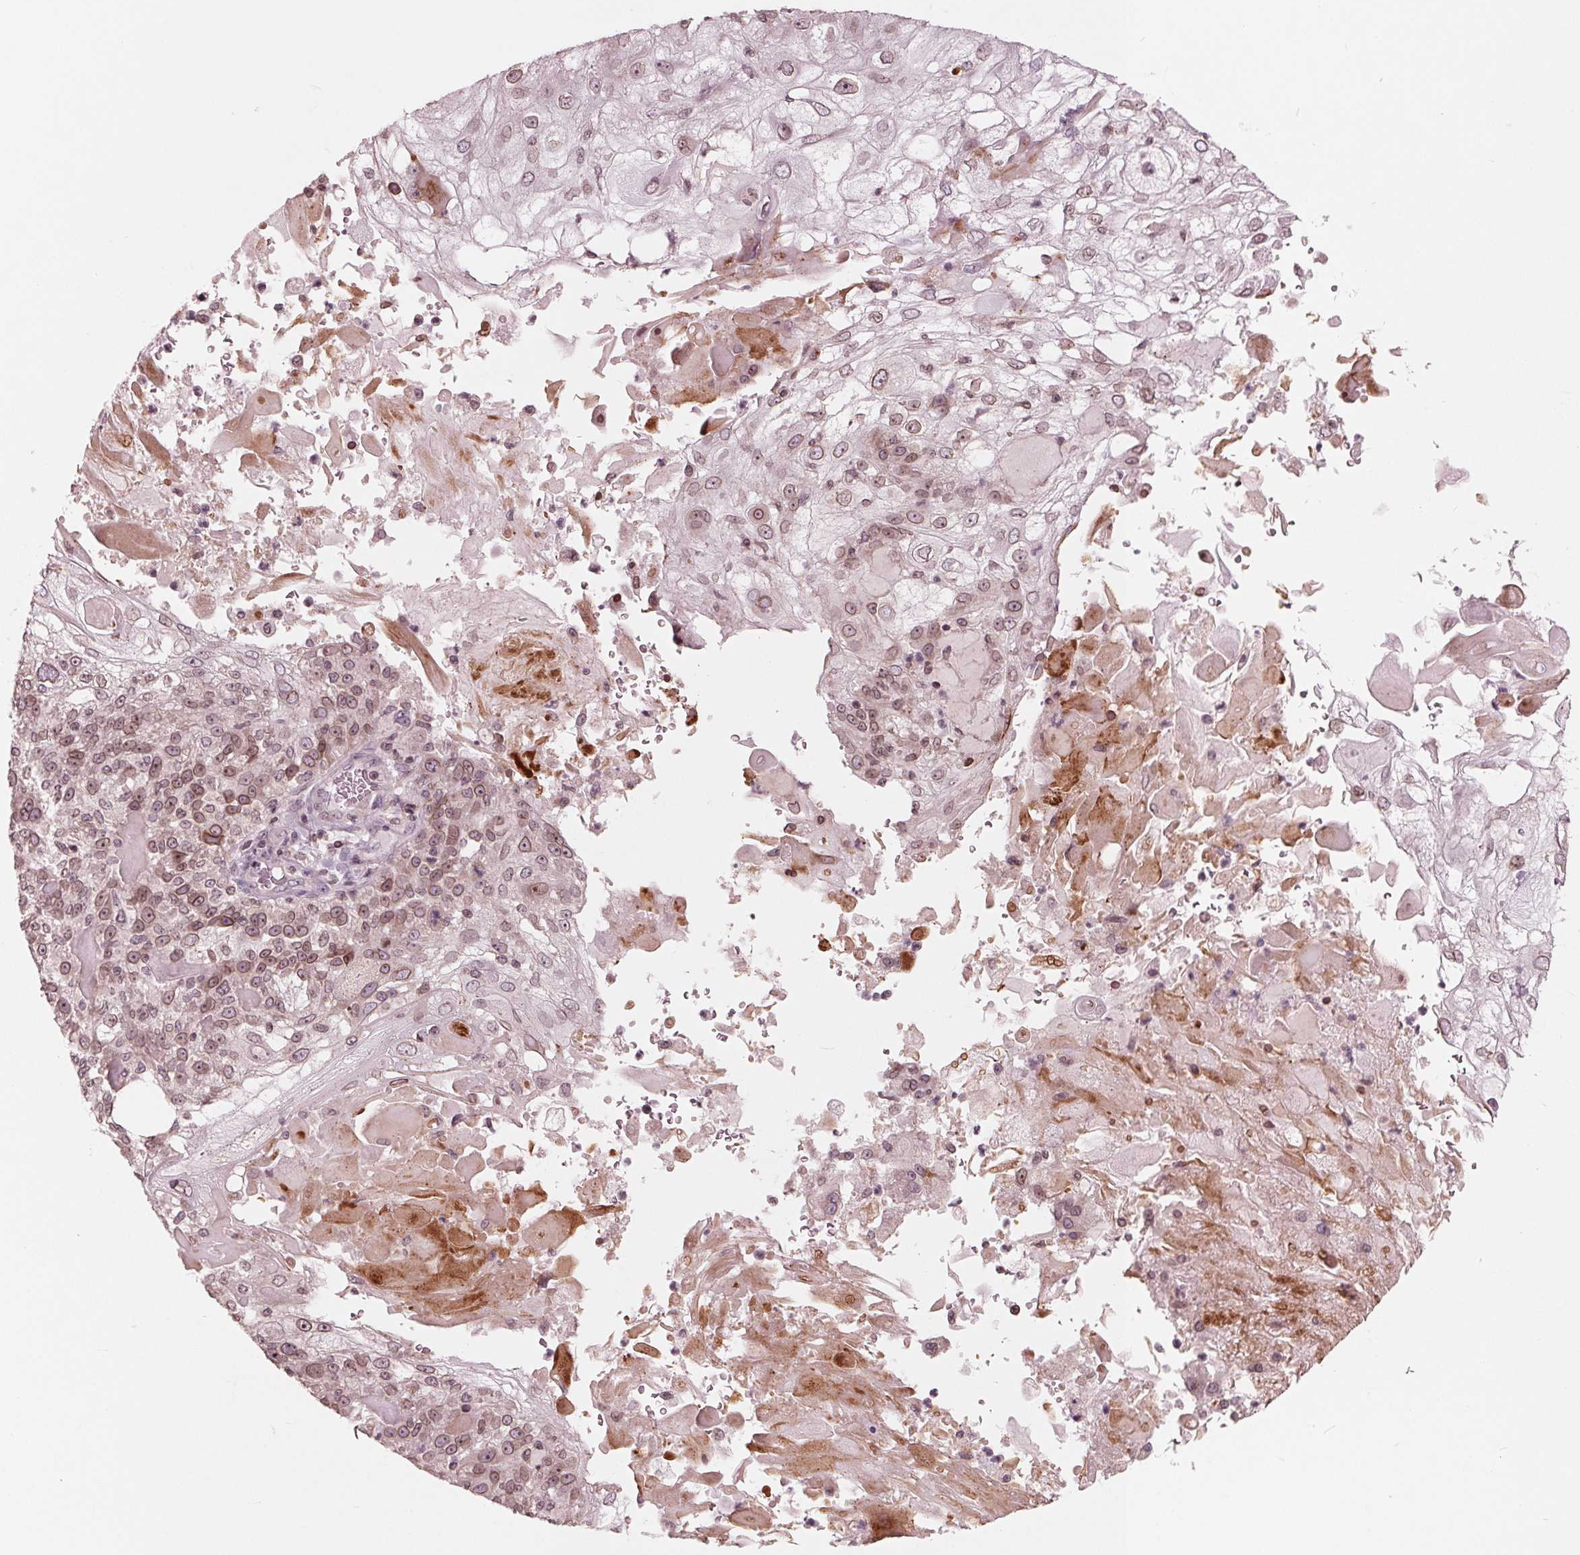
{"staining": {"intensity": "moderate", "quantity": ">75%", "location": "cytoplasmic/membranous,nuclear"}, "tissue": "skin cancer", "cell_type": "Tumor cells", "image_type": "cancer", "snomed": [{"axis": "morphology", "description": "Normal tissue, NOS"}, {"axis": "morphology", "description": "Squamous cell carcinoma, NOS"}, {"axis": "topography", "description": "Skin"}], "caption": "A brown stain shows moderate cytoplasmic/membranous and nuclear staining of a protein in skin squamous cell carcinoma tumor cells.", "gene": "NUP210", "patient": {"sex": "female", "age": 83}}